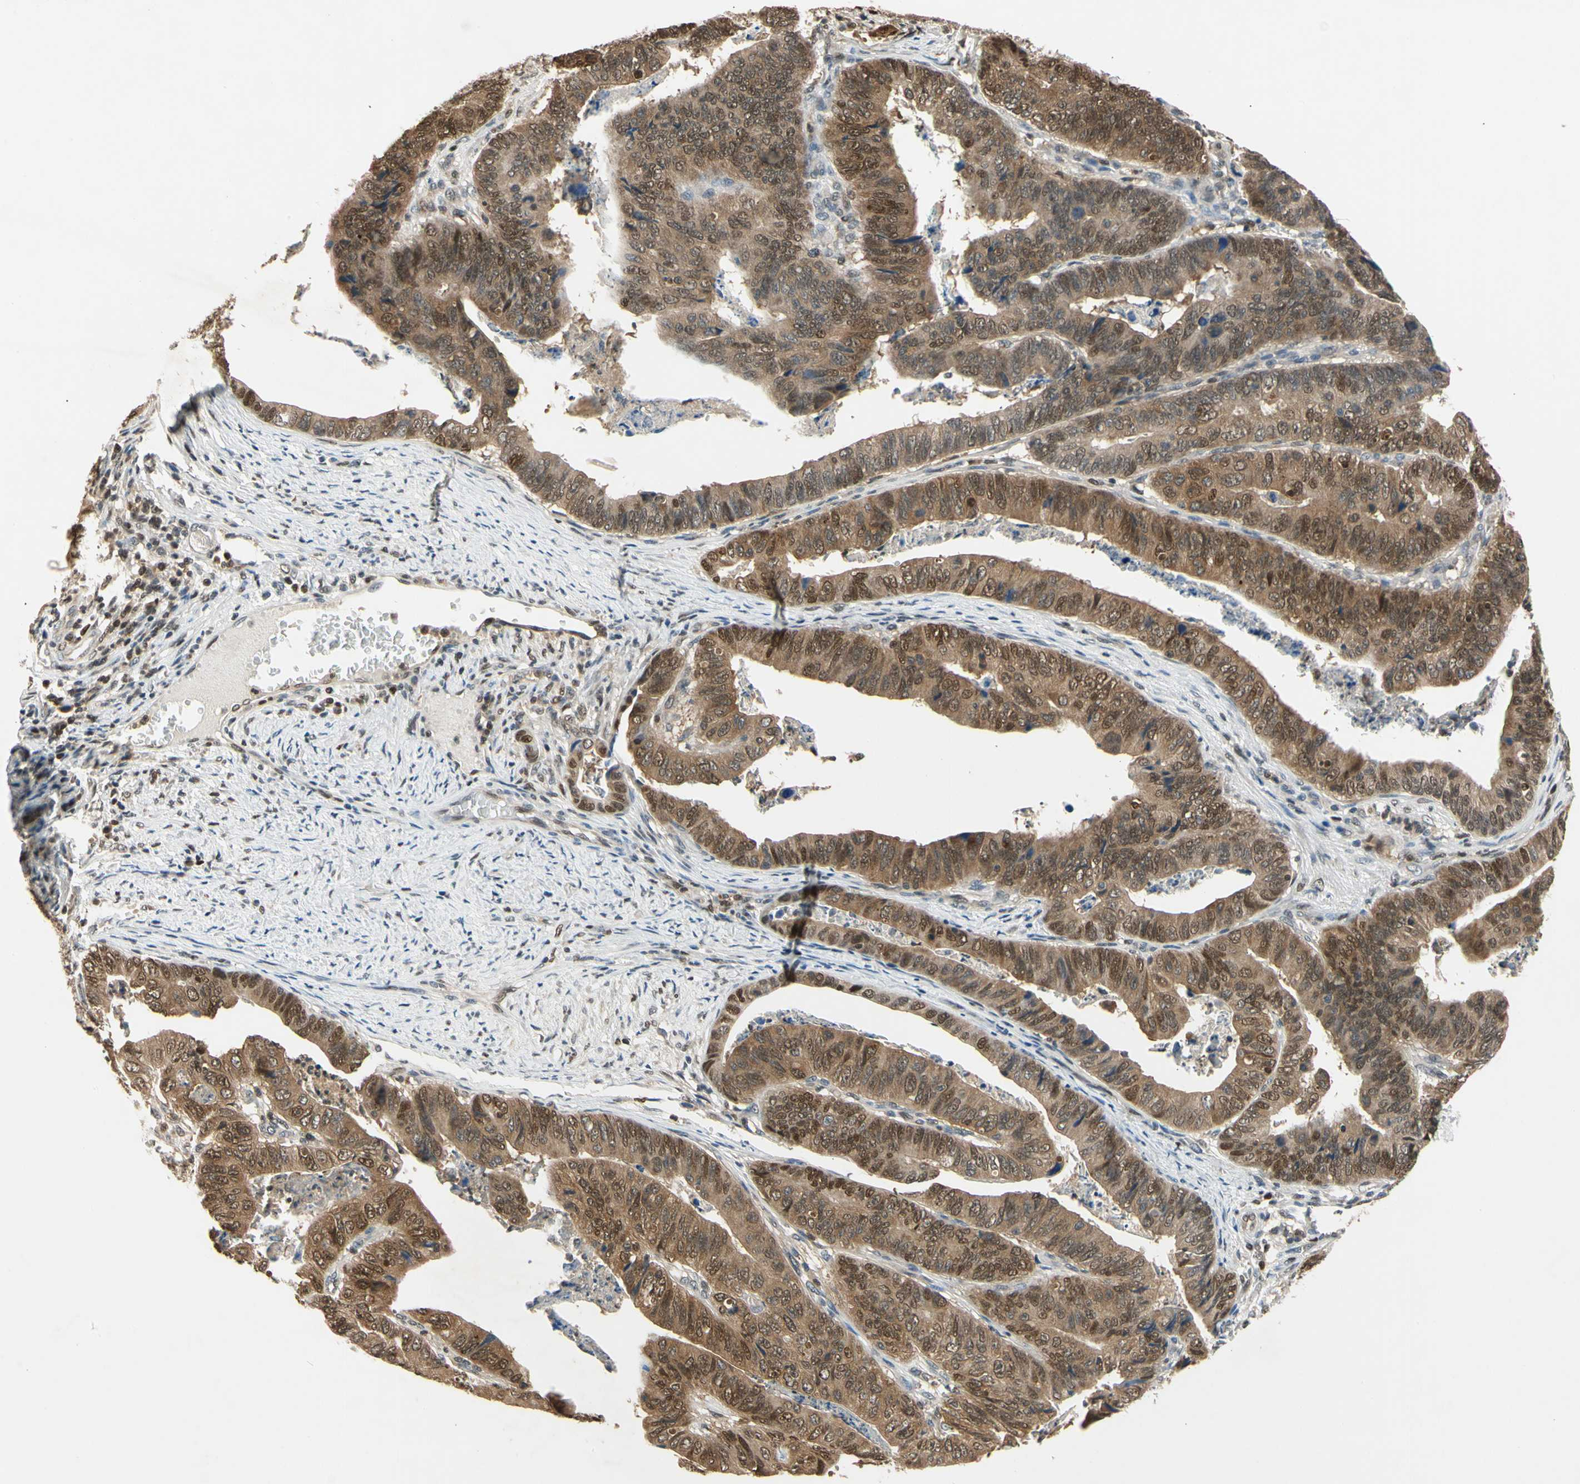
{"staining": {"intensity": "moderate", "quantity": ">75%", "location": "cytoplasmic/membranous"}, "tissue": "stomach cancer", "cell_type": "Tumor cells", "image_type": "cancer", "snomed": [{"axis": "morphology", "description": "Adenocarcinoma, NOS"}, {"axis": "topography", "description": "Stomach, lower"}], "caption": "Protein analysis of stomach adenocarcinoma tissue displays moderate cytoplasmic/membranous staining in approximately >75% of tumor cells.", "gene": "GSR", "patient": {"sex": "male", "age": 77}}